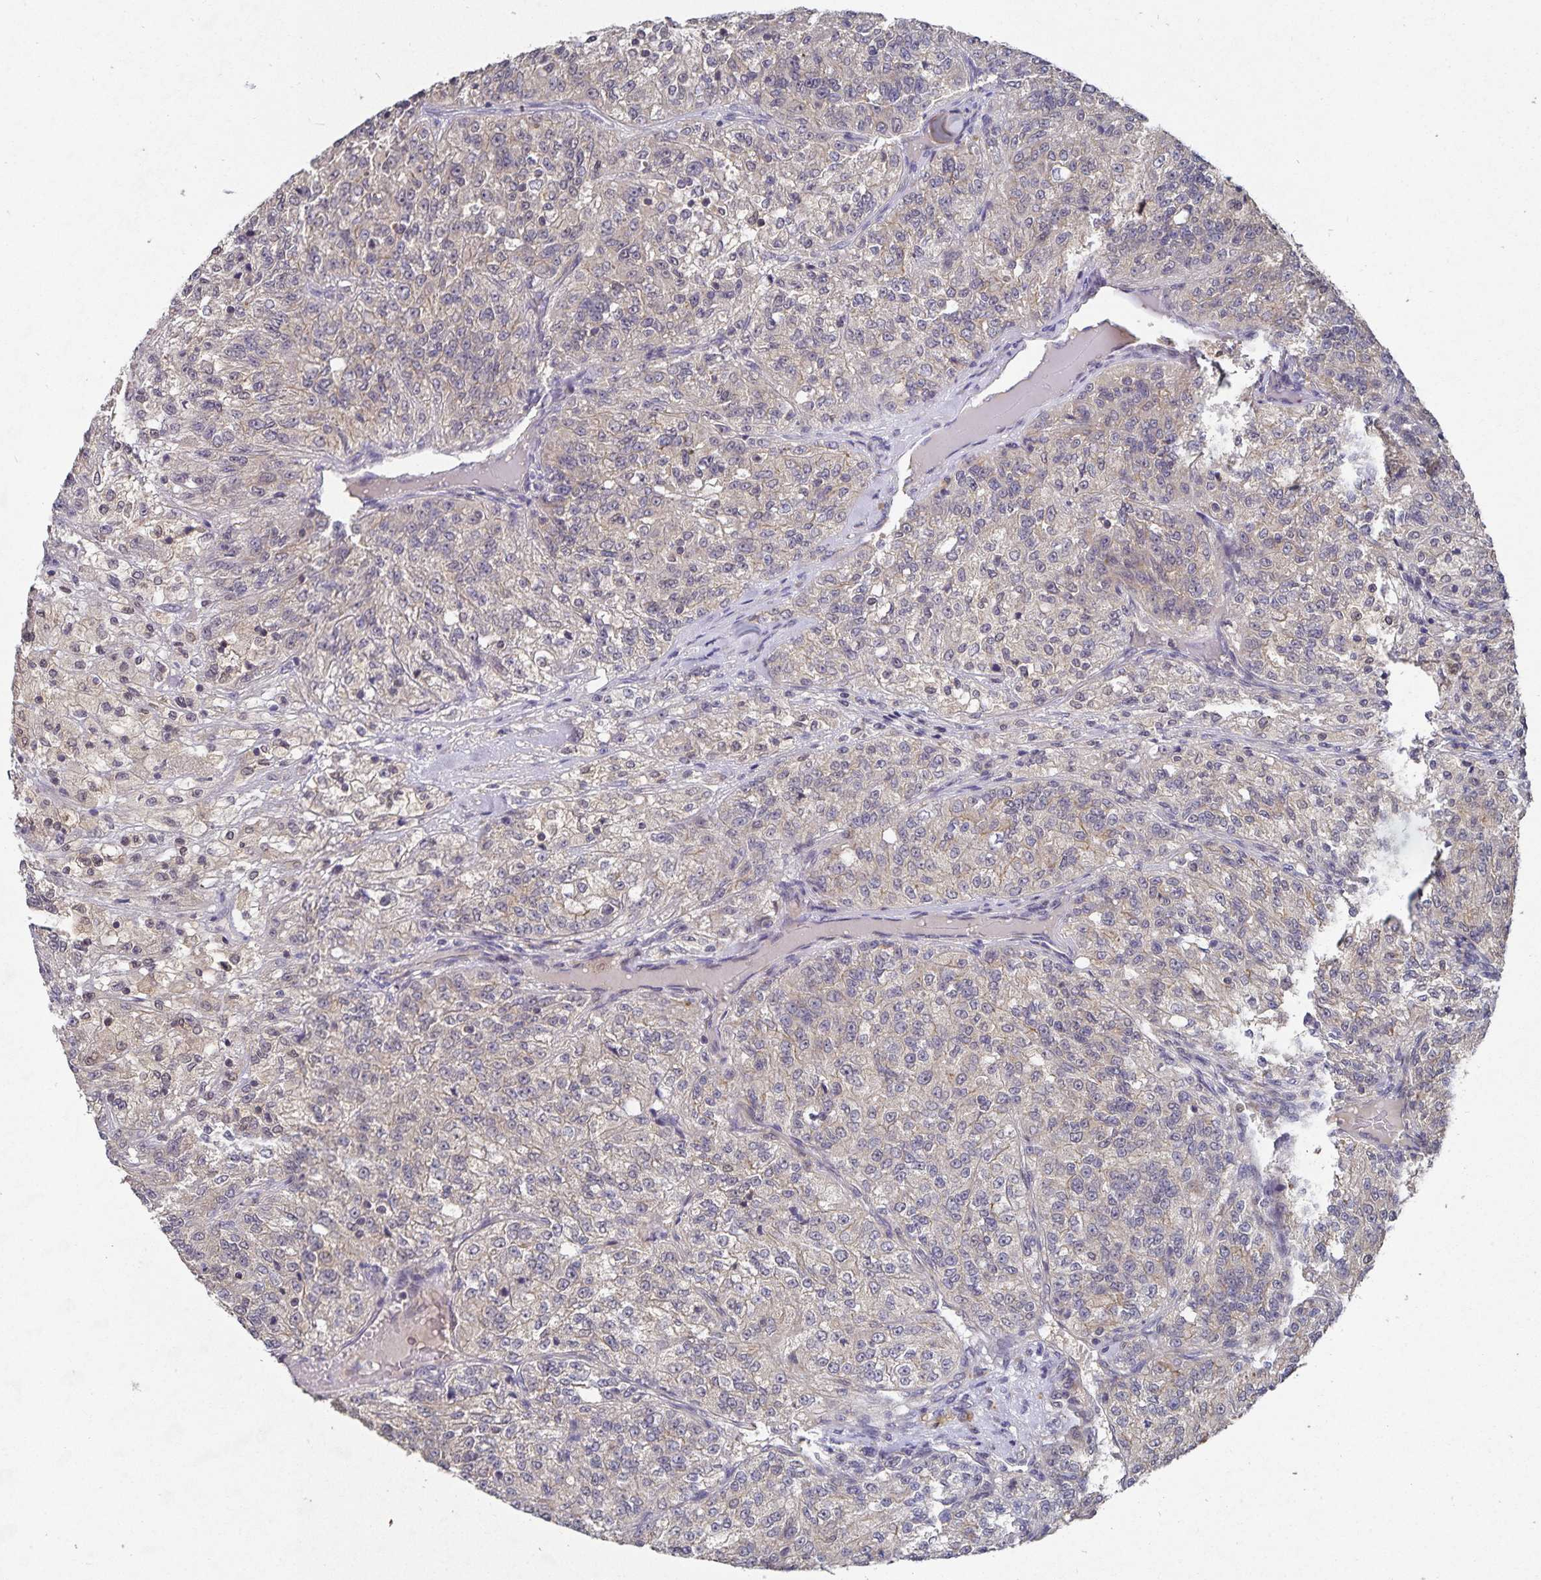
{"staining": {"intensity": "moderate", "quantity": "<25%", "location": "cytoplasmic/membranous"}, "tissue": "renal cancer", "cell_type": "Tumor cells", "image_type": "cancer", "snomed": [{"axis": "morphology", "description": "Adenocarcinoma, NOS"}, {"axis": "topography", "description": "Kidney"}], "caption": "Tumor cells show low levels of moderate cytoplasmic/membranous expression in approximately <25% of cells in human renal adenocarcinoma.", "gene": "HEPN1", "patient": {"sex": "female", "age": 63}}